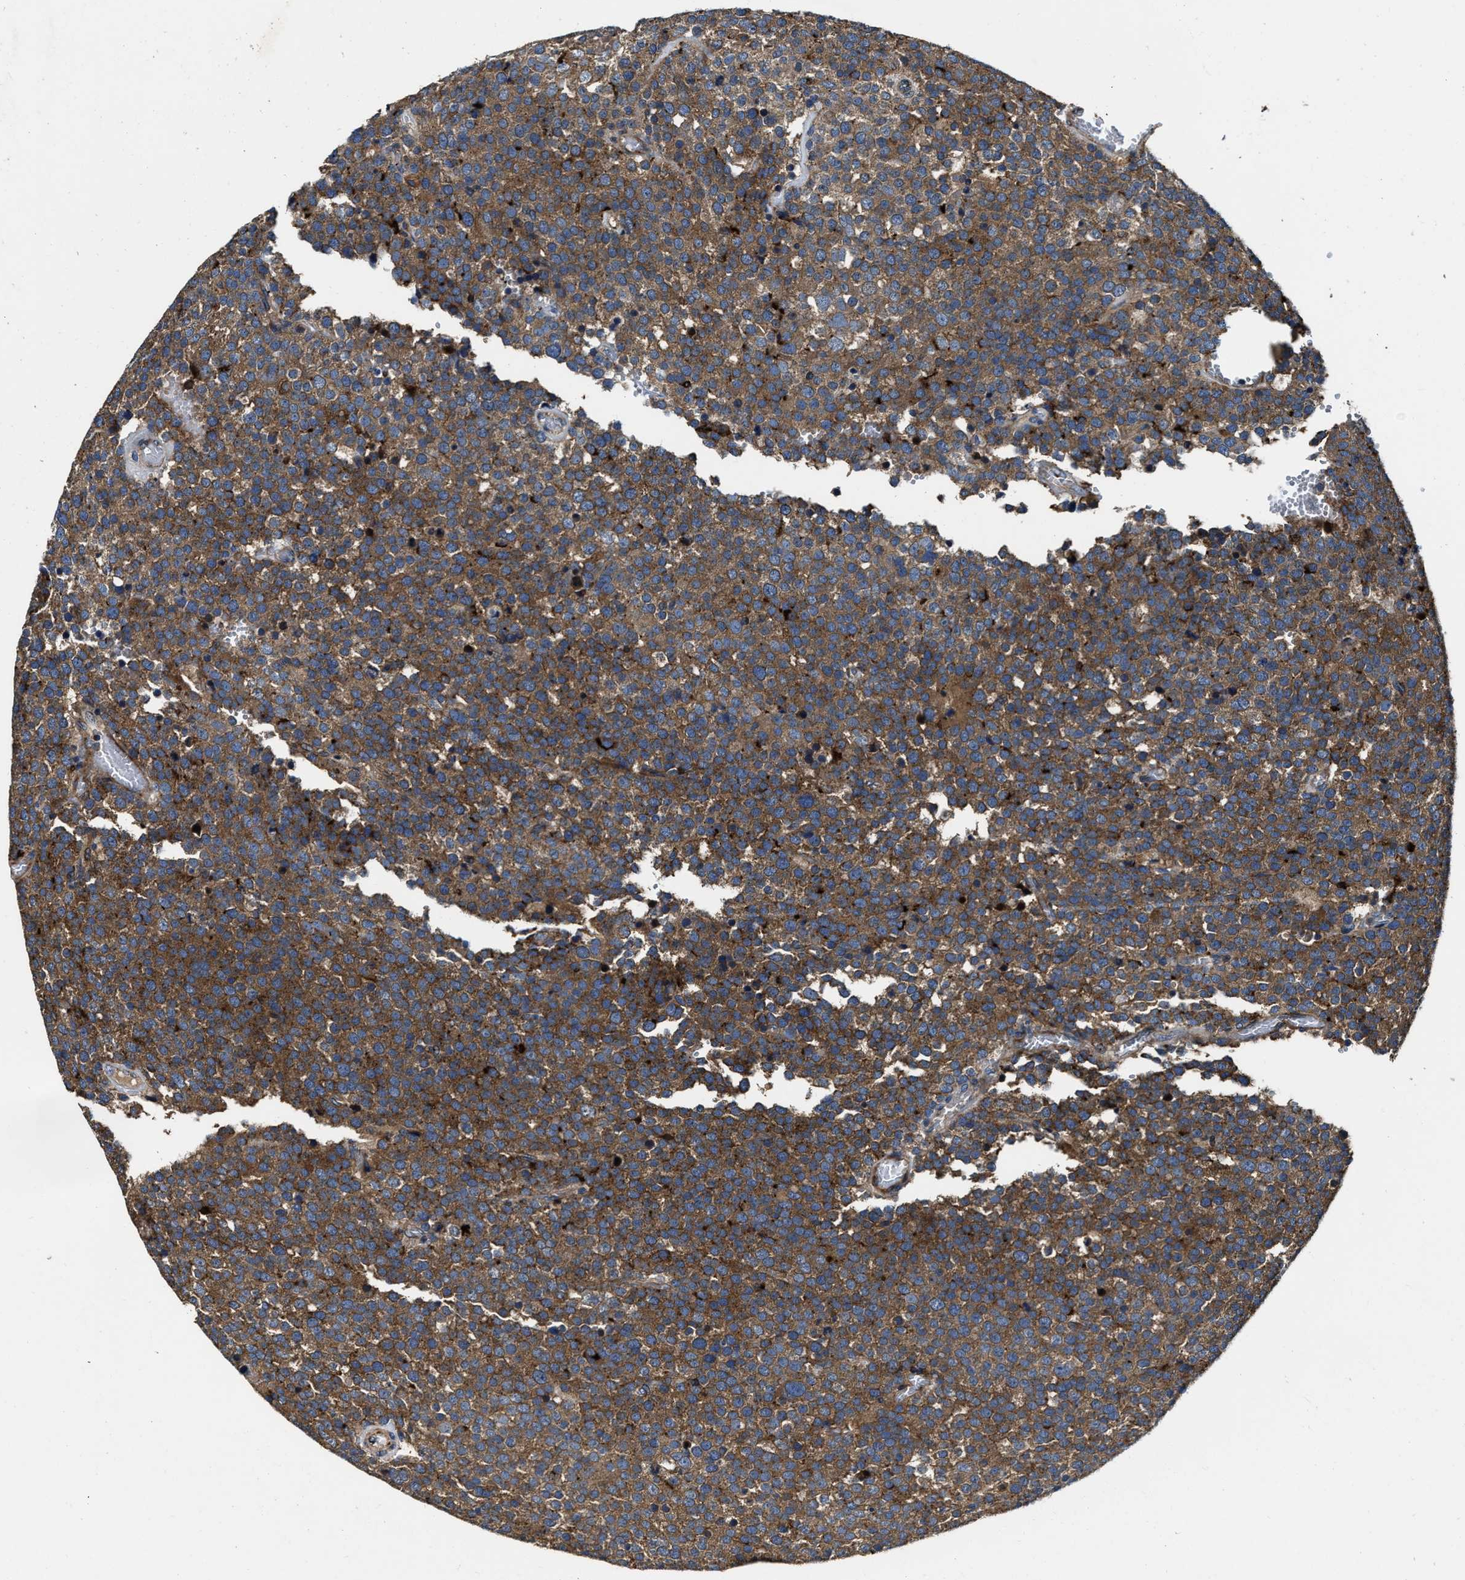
{"staining": {"intensity": "moderate", "quantity": ">75%", "location": "cytoplasmic/membranous"}, "tissue": "testis cancer", "cell_type": "Tumor cells", "image_type": "cancer", "snomed": [{"axis": "morphology", "description": "Normal tissue, NOS"}, {"axis": "morphology", "description": "Seminoma, NOS"}, {"axis": "topography", "description": "Testis"}], "caption": "Approximately >75% of tumor cells in seminoma (testis) reveal moderate cytoplasmic/membranous protein staining as visualized by brown immunohistochemical staining.", "gene": "PTAR1", "patient": {"sex": "male", "age": 71}}